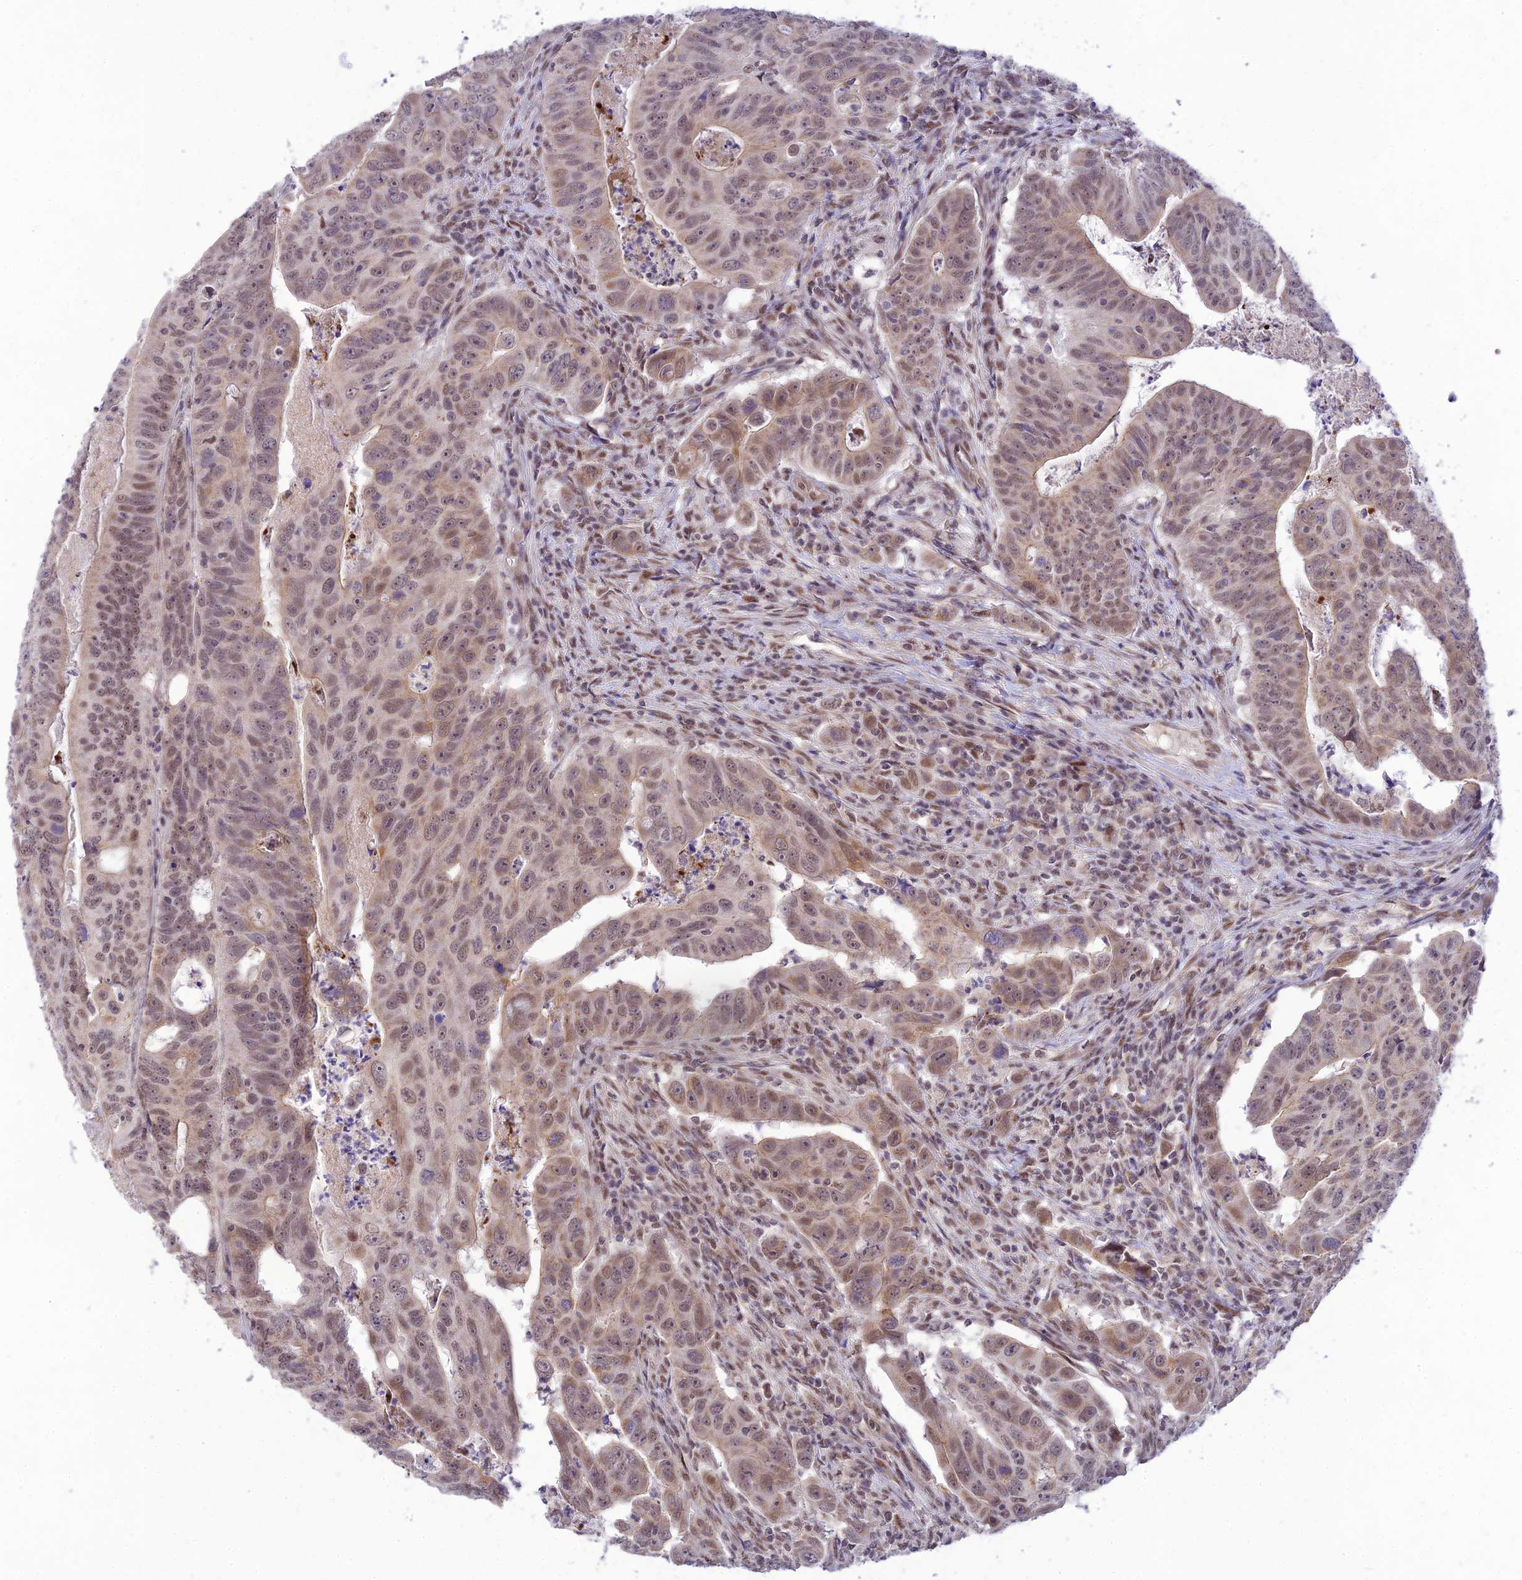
{"staining": {"intensity": "moderate", "quantity": ">75%", "location": "nuclear"}, "tissue": "colorectal cancer", "cell_type": "Tumor cells", "image_type": "cancer", "snomed": [{"axis": "morphology", "description": "Adenocarcinoma, NOS"}, {"axis": "topography", "description": "Rectum"}], "caption": "IHC photomicrograph of human colorectal adenocarcinoma stained for a protein (brown), which shows medium levels of moderate nuclear staining in approximately >75% of tumor cells.", "gene": "MICOS13", "patient": {"sex": "male", "age": 69}}